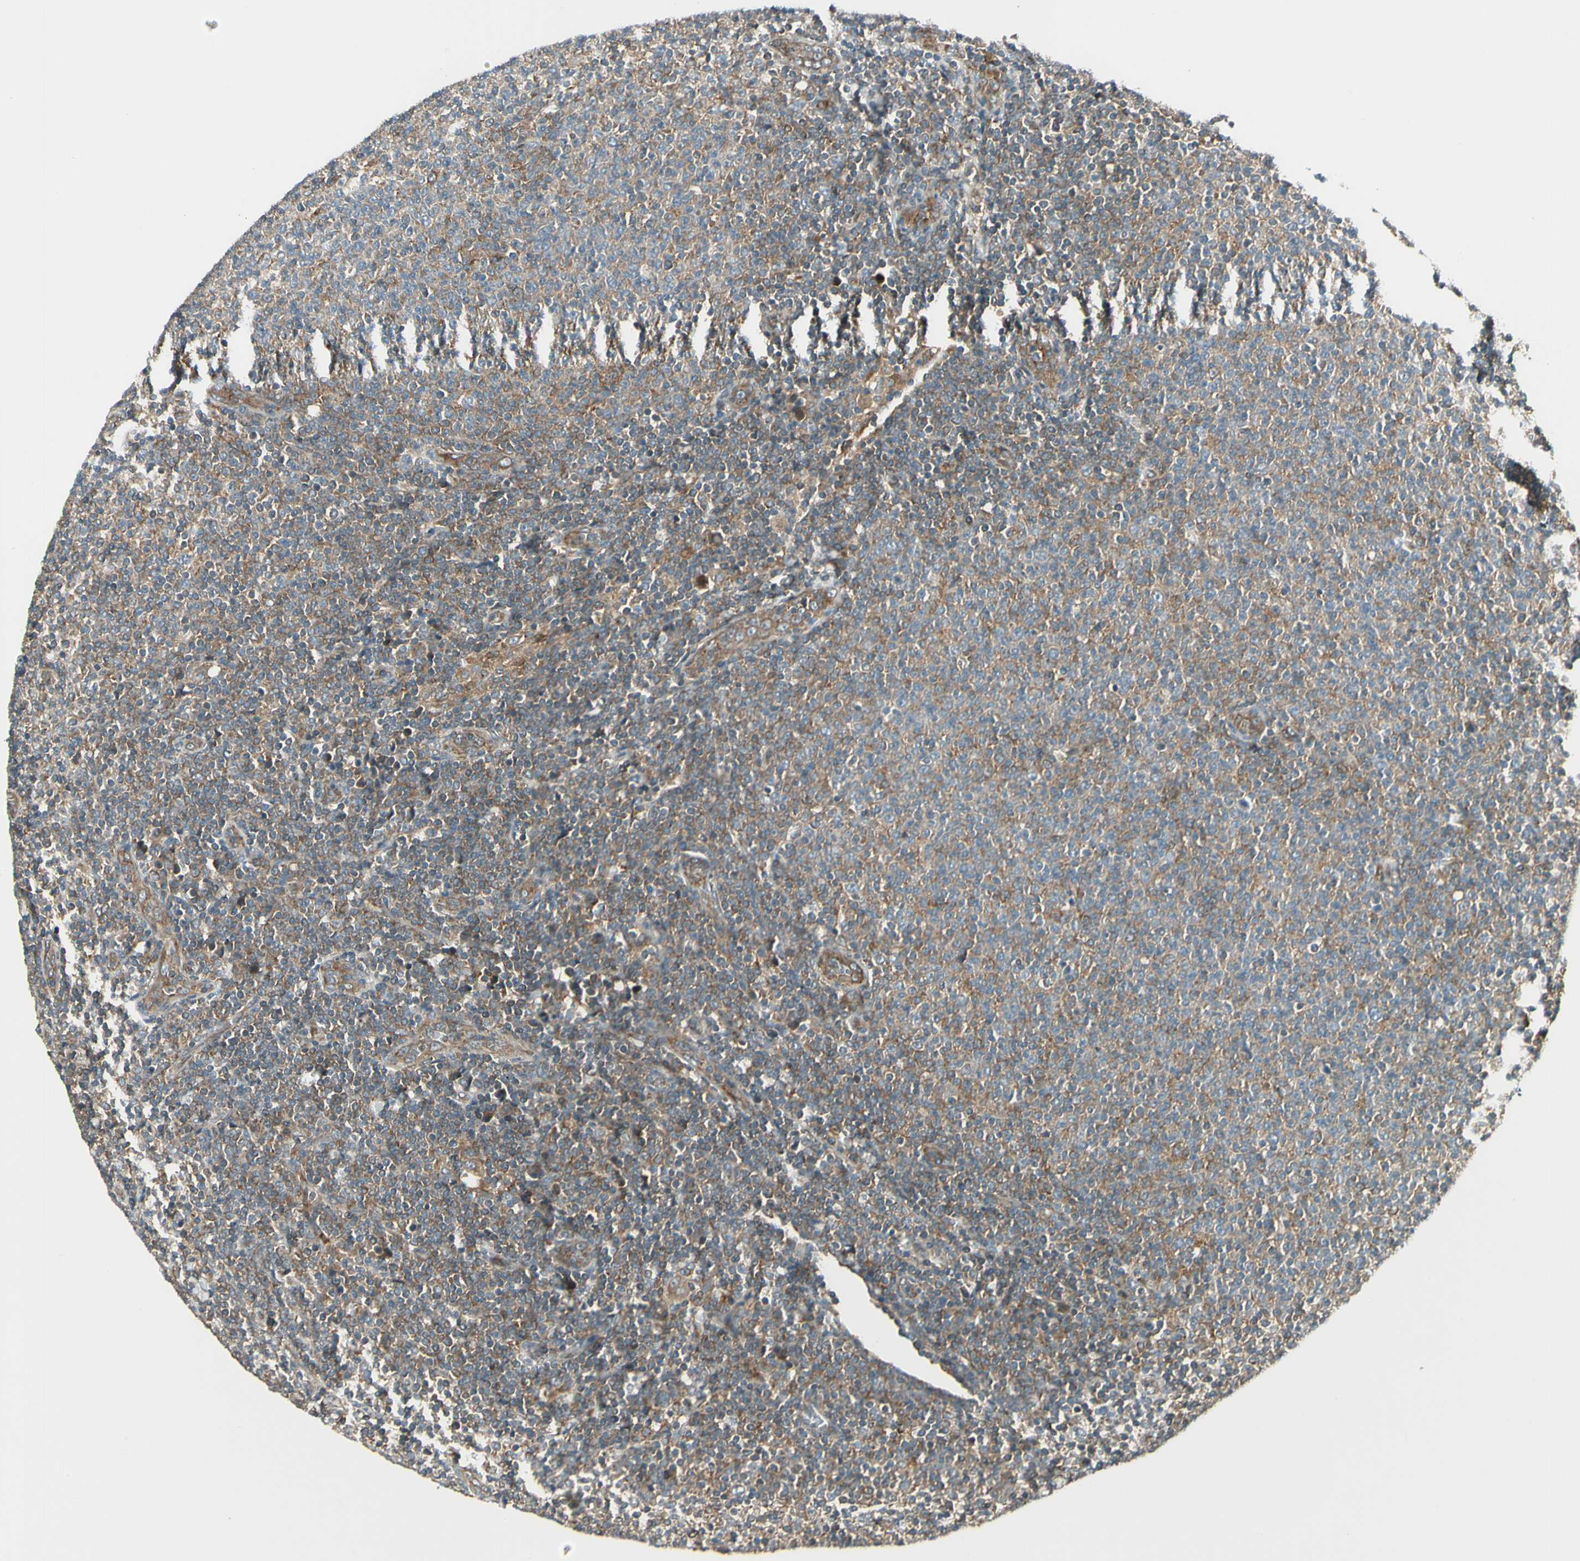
{"staining": {"intensity": "moderate", "quantity": "<25%", "location": "cytoplasmic/membranous"}, "tissue": "lymphoma", "cell_type": "Tumor cells", "image_type": "cancer", "snomed": [{"axis": "morphology", "description": "Malignant lymphoma, non-Hodgkin's type, Low grade"}, {"axis": "topography", "description": "Lymph node"}], "caption": "Low-grade malignant lymphoma, non-Hodgkin's type was stained to show a protein in brown. There is low levels of moderate cytoplasmic/membranous positivity in approximately <25% of tumor cells.", "gene": "TRIO", "patient": {"sex": "male", "age": 66}}